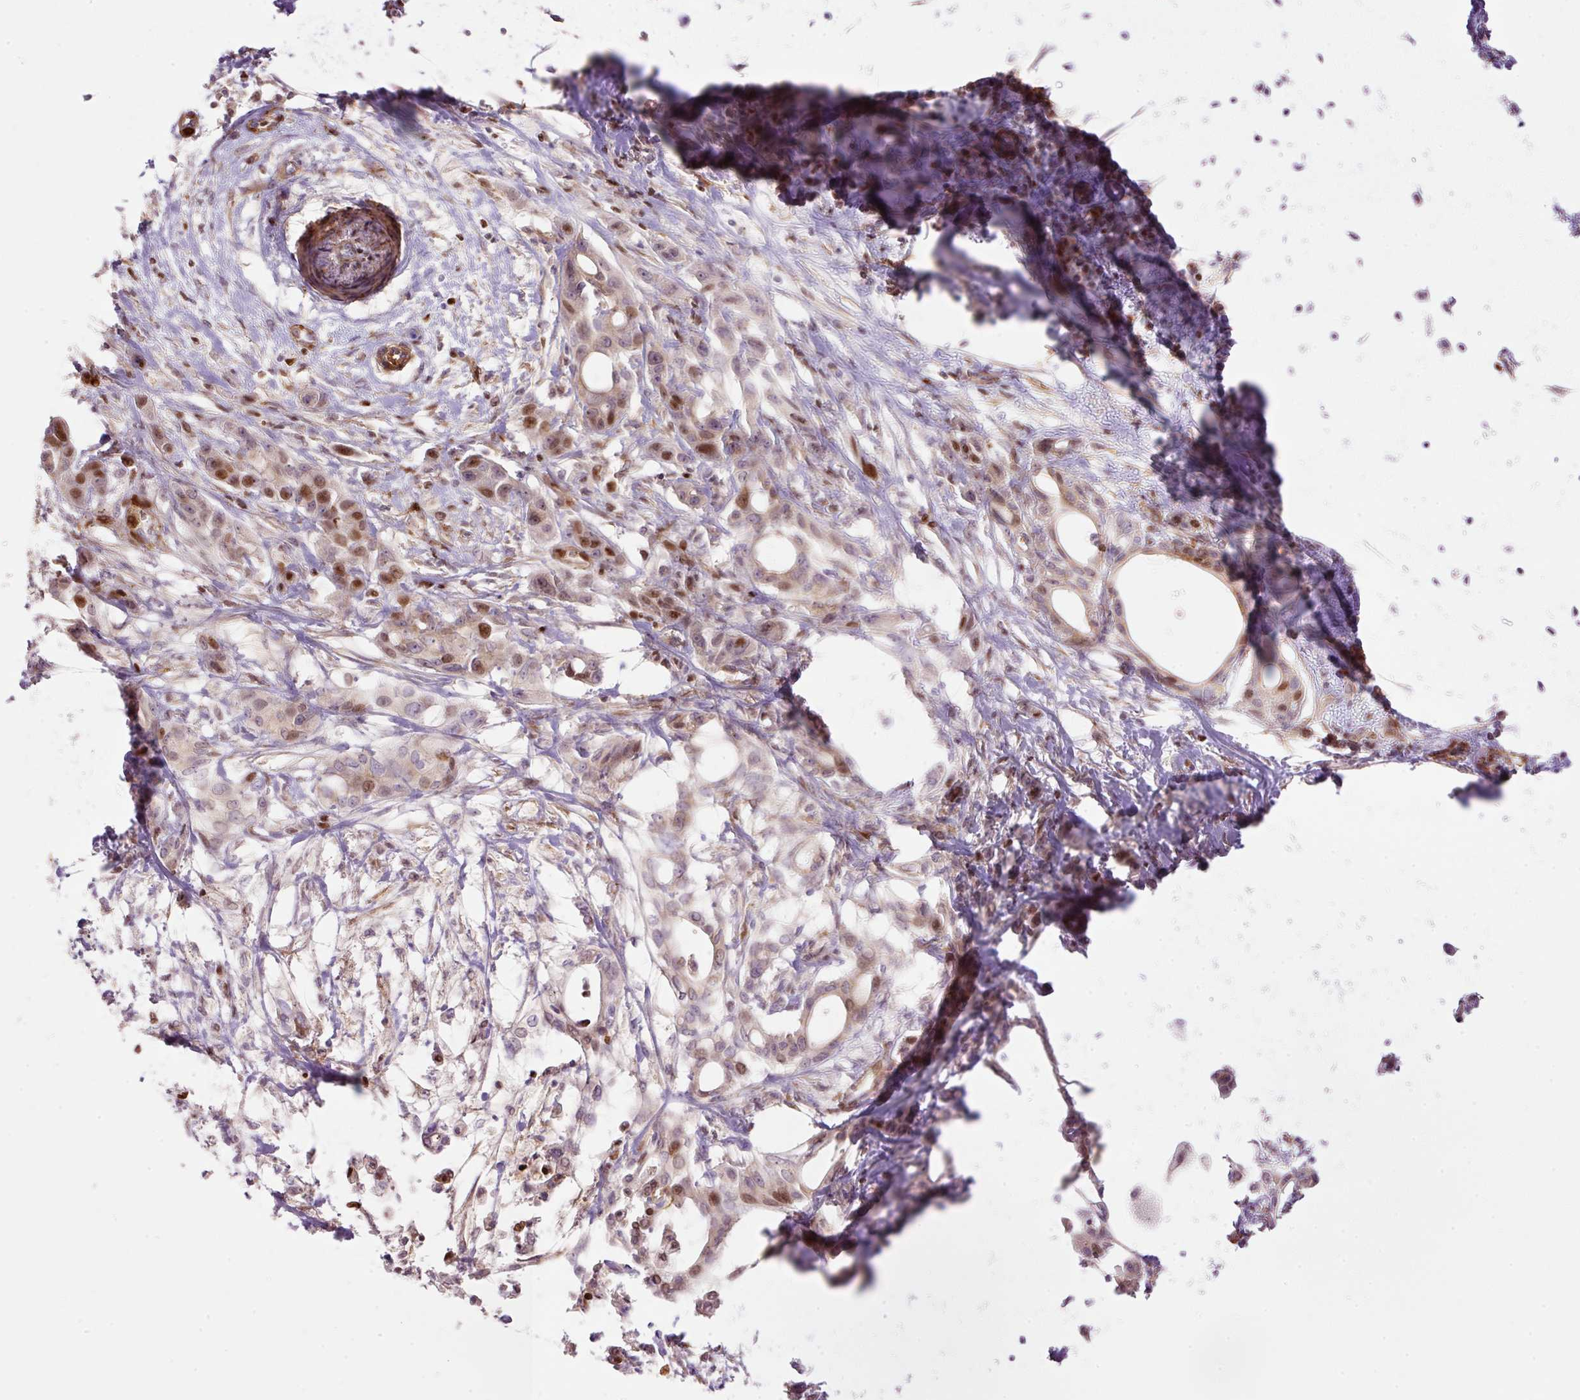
{"staining": {"intensity": "moderate", "quantity": "25%-75%", "location": "nuclear"}, "tissue": "pancreatic cancer", "cell_type": "Tumor cells", "image_type": "cancer", "snomed": [{"axis": "morphology", "description": "Adenocarcinoma, NOS"}, {"axis": "topography", "description": "Pancreas"}], "caption": "Protein staining exhibits moderate nuclear expression in approximately 25%-75% of tumor cells in pancreatic adenocarcinoma.", "gene": "TMEM8B", "patient": {"sex": "female", "age": 68}}